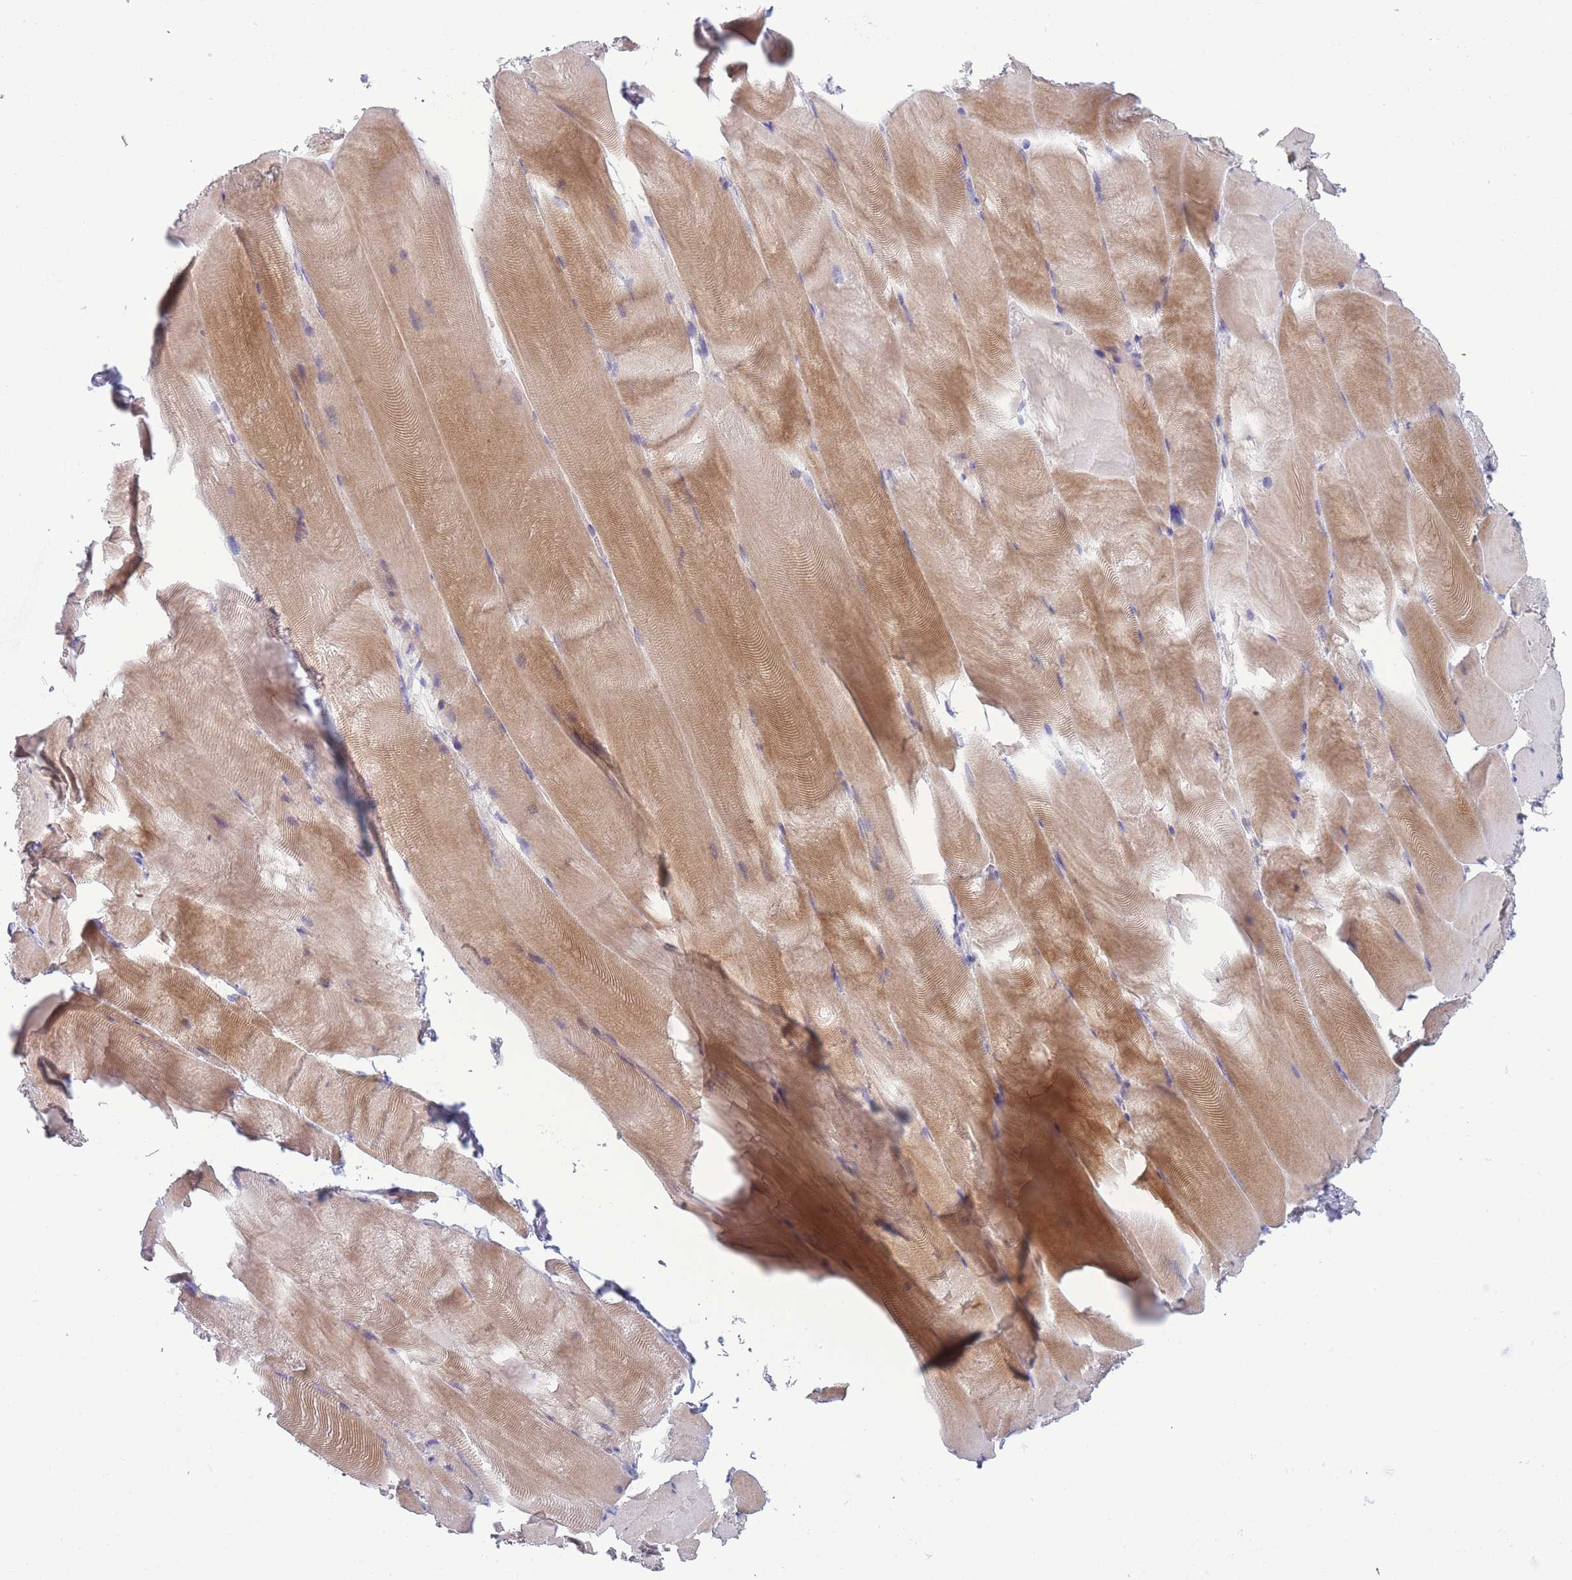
{"staining": {"intensity": "moderate", "quantity": "25%-75%", "location": "cytoplasmic/membranous"}, "tissue": "skeletal muscle", "cell_type": "Myocytes", "image_type": "normal", "snomed": [{"axis": "morphology", "description": "Normal tissue, NOS"}, {"axis": "topography", "description": "Skeletal muscle"}], "caption": "Immunohistochemical staining of unremarkable skeletal muscle reveals medium levels of moderate cytoplasmic/membranous positivity in approximately 25%-75% of myocytes. (DAB IHC with brightfield microscopy, high magnification).", "gene": "NDUFAF6", "patient": {"sex": "female", "age": 64}}